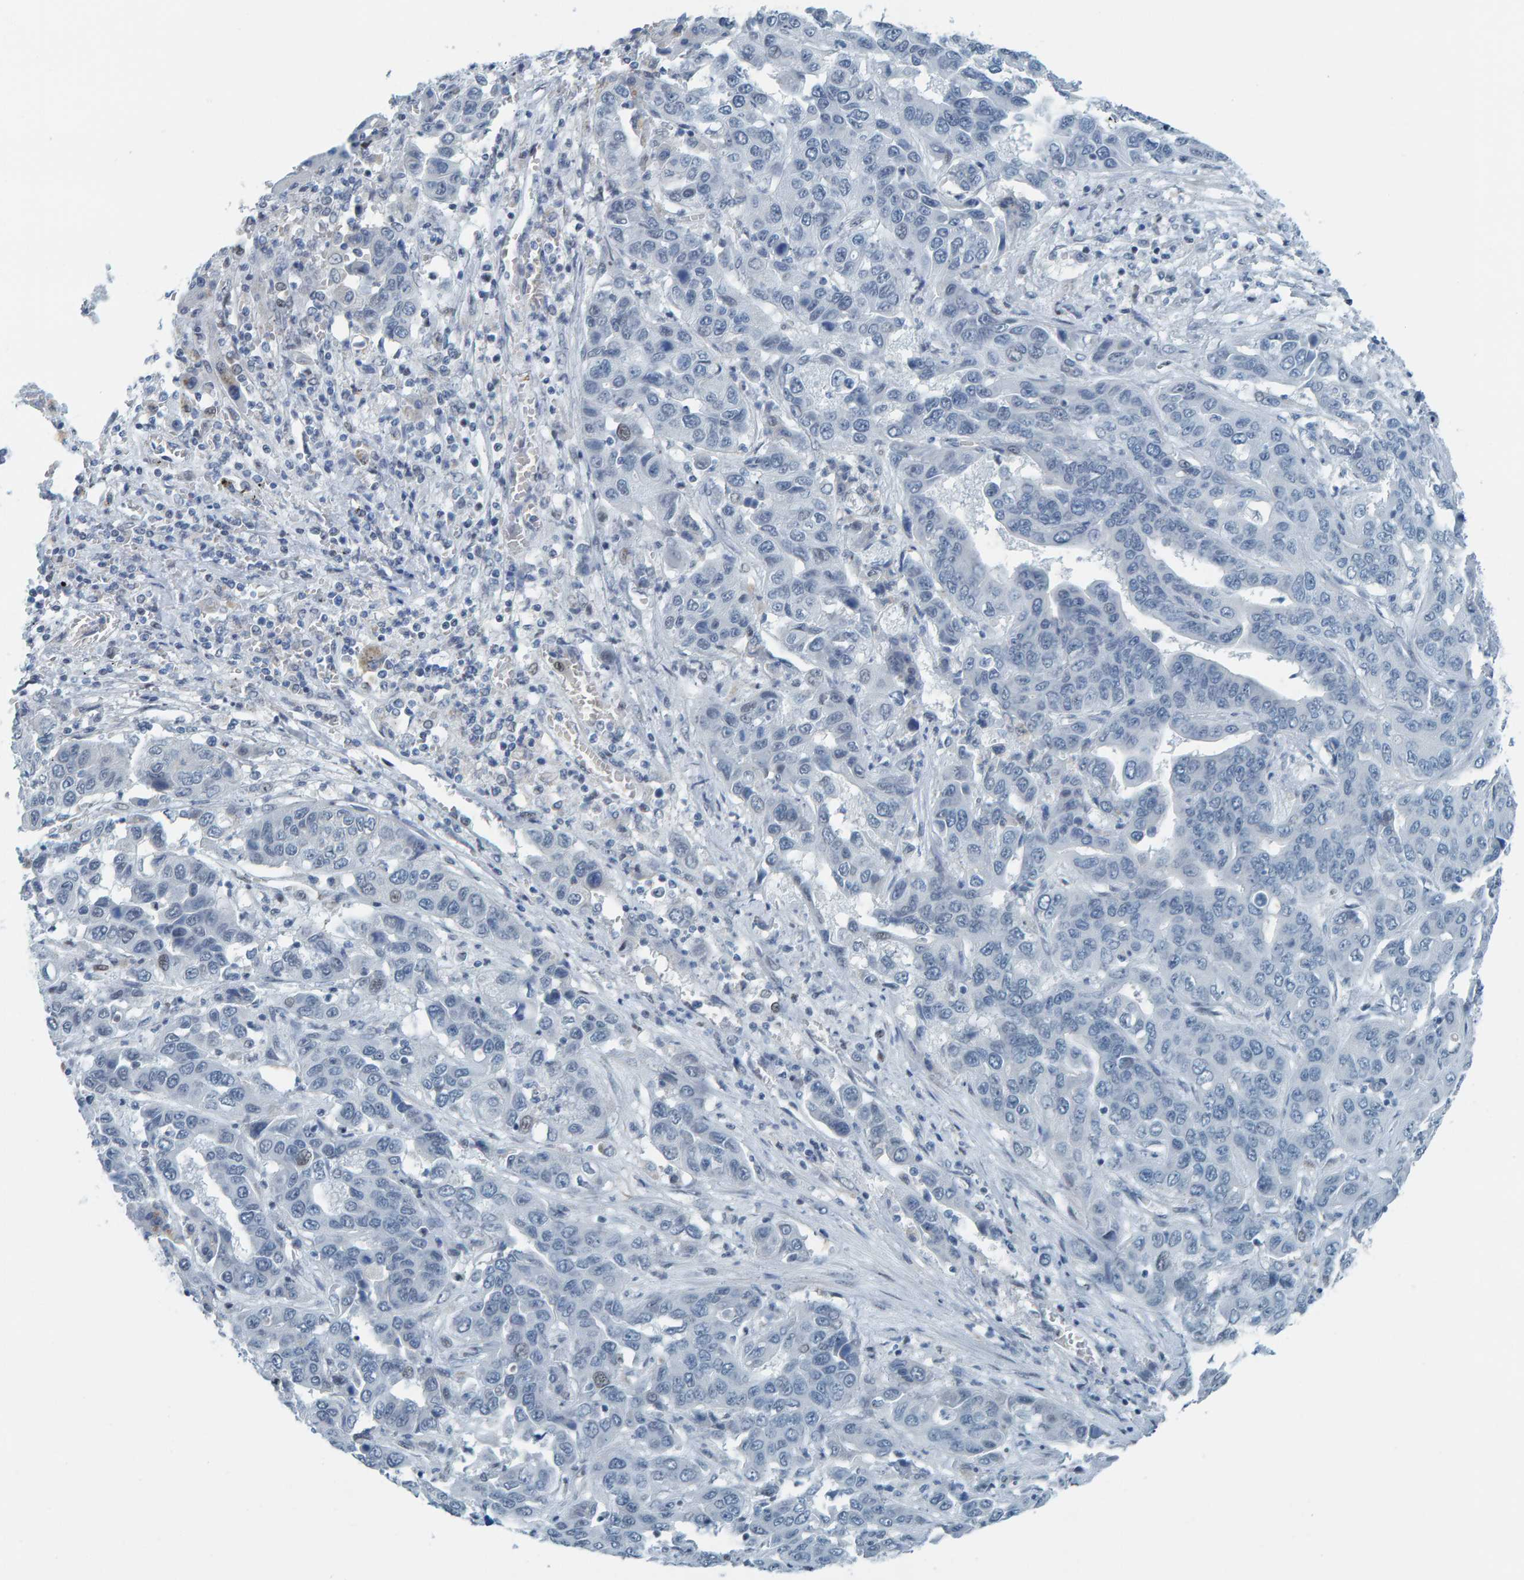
{"staining": {"intensity": "negative", "quantity": "none", "location": "none"}, "tissue": "liver cancer", "cell_type": "Tumor cells", "image_type": "cancer", "snomed": [{"axis": "morphology", "description": "Cholangiocarcinoma"}, {"axis": "topography", "description": "Liver"}], "caption": "Liver cholangiocarcinoma was stained to show a protein in brown. There is no significant positivity in tumor cells.", "gene": "CNP", "patient": {"sex": "female", "age": 52}}